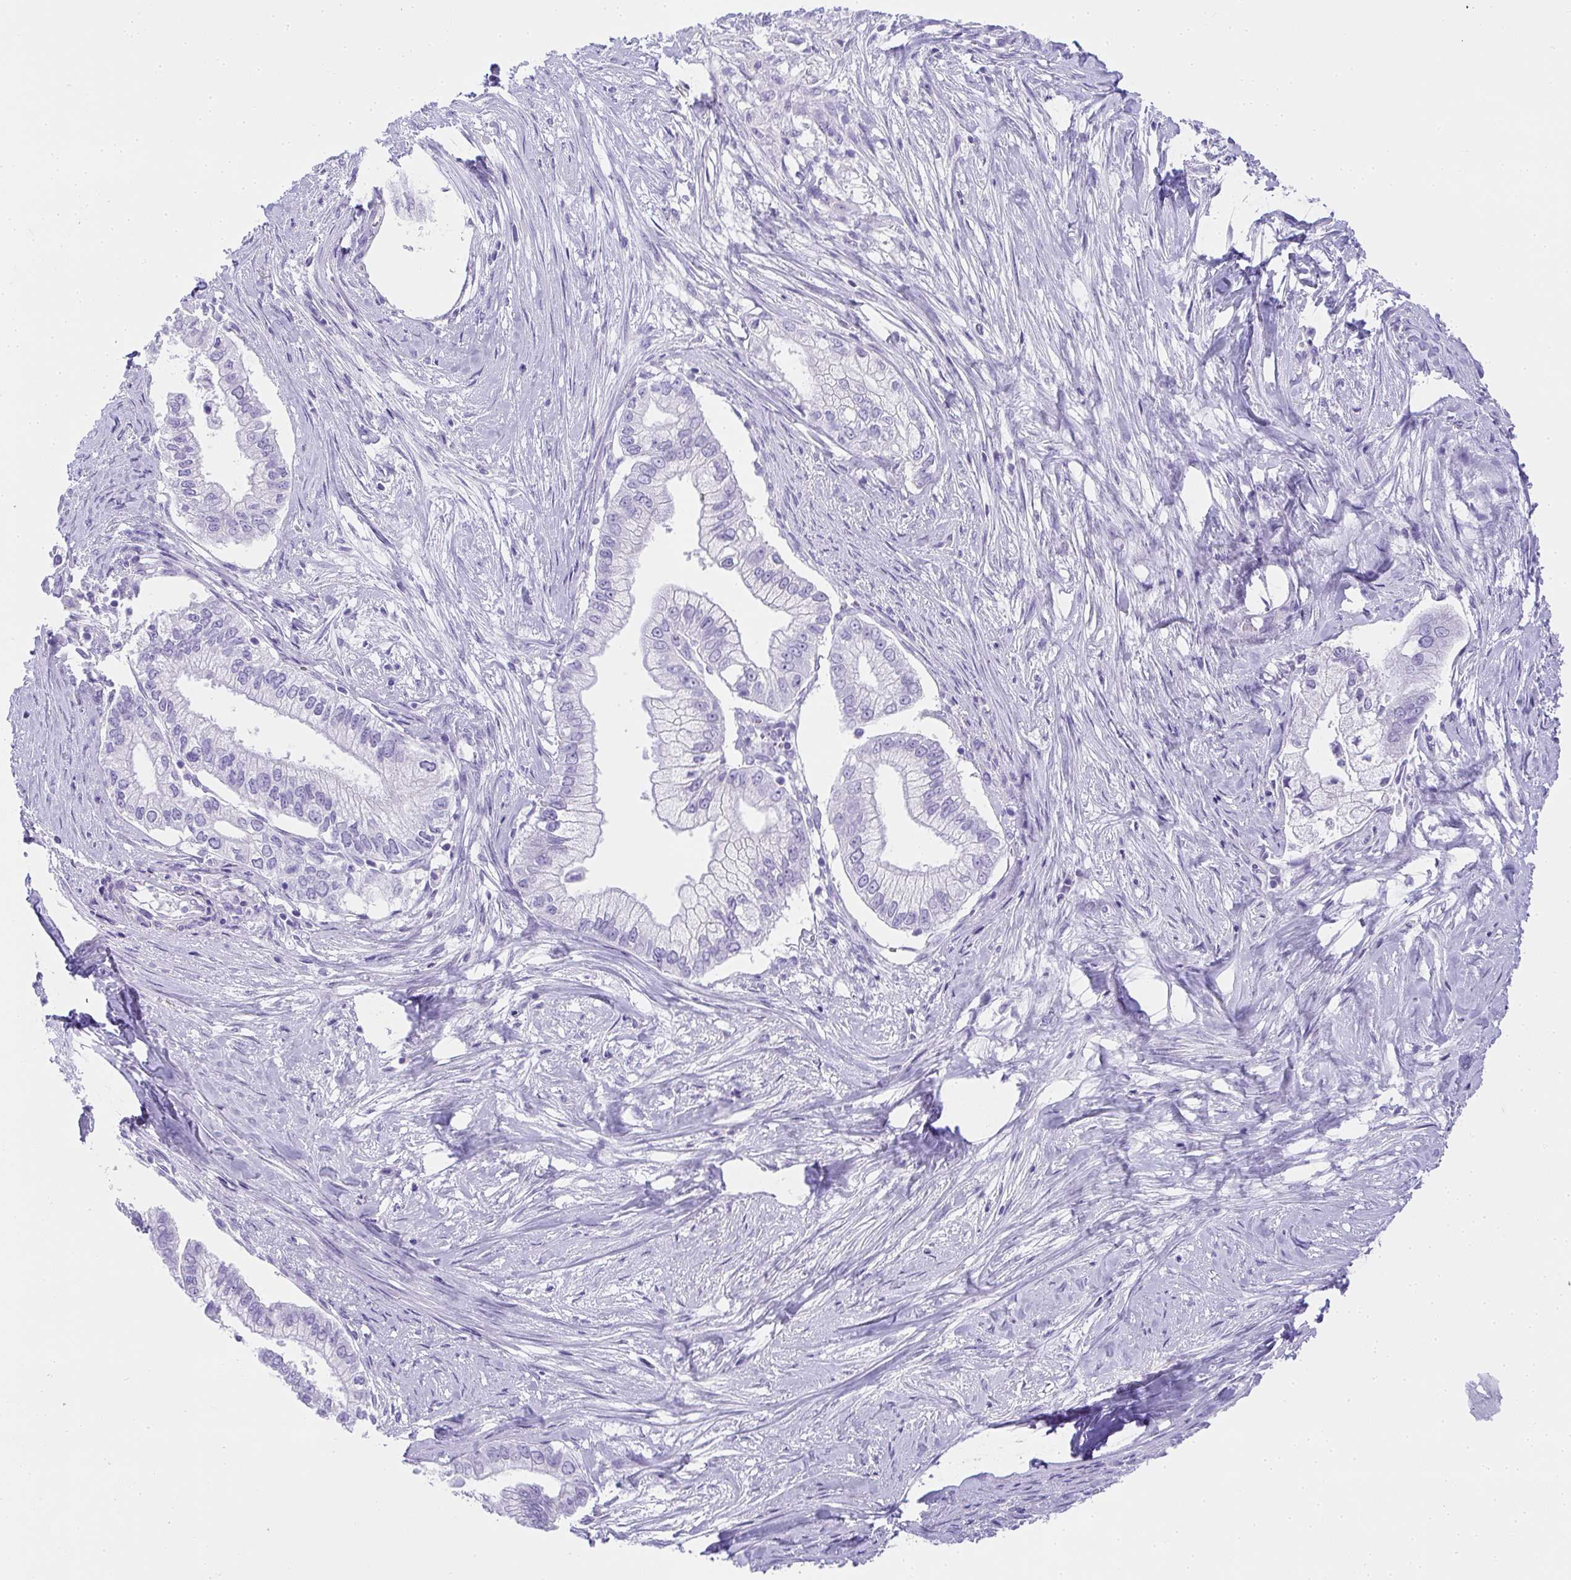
{"staining": {"intensity": "negative", "quantity": "none", "location": "none"}, "tissue": "pancreatic cancer", "cell_type": "Tumor cells", "image_type": "cancer", "snomed": [{"axis": "morphology", "description": "Adenocarcinoma, NOS"}, {"axis": "topography", "description": "Pancreas"}], "caption": "Immunohistochemistry (IHC) of human pancreatic cancer demonstrates no expression in tumor cells.", "gene": "AVIL", "patient": {"sex": "male", "age": 70}}